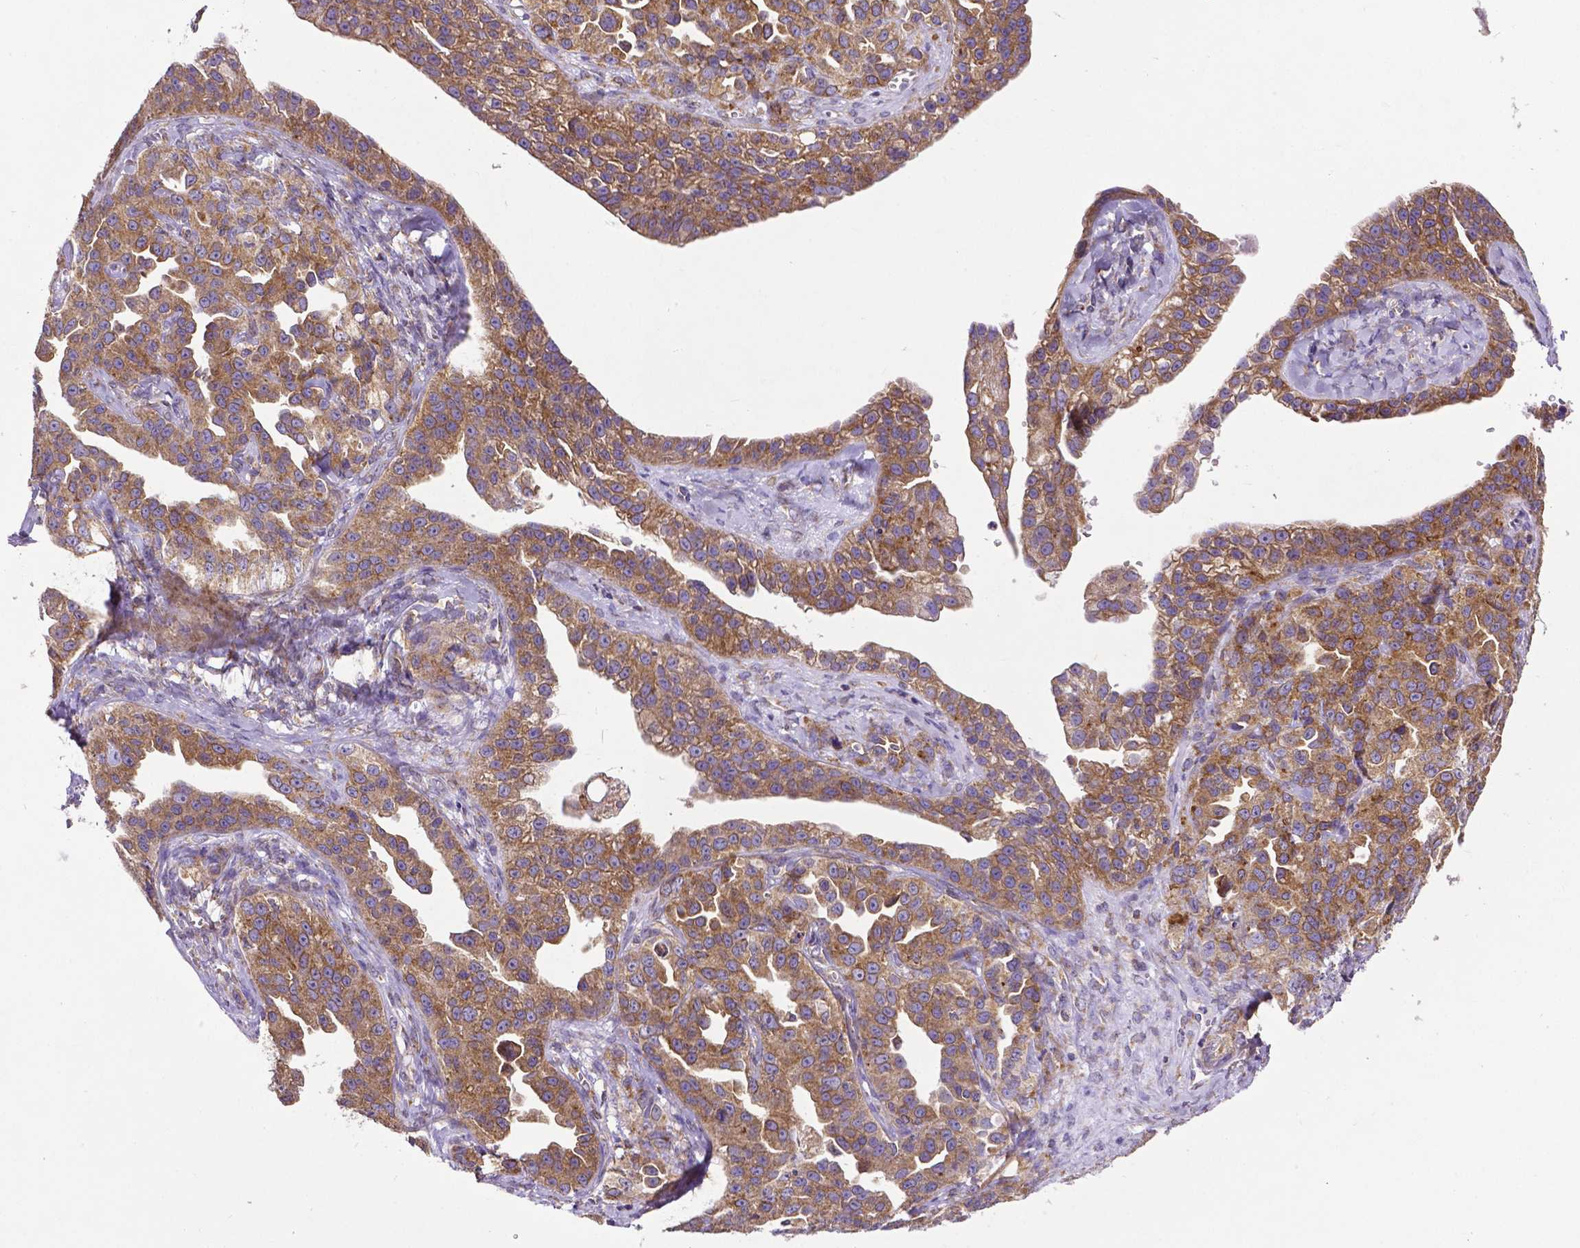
{"staining": {"intensity": "moderate", "quantity": ">75%", "location": "cytoplasmic/membranous"}, "tissue": "ovarian cancer", "cell_type": "Tumor cells", "image_type": "cancer", "snomed": [{"axis": "morphology", "description": "Cystadenocarcinoma, serous, NOS"}, {"axis": "topography", "description": "Ovary"}], "caption": "Tumor cells exhibit medium levels of moderate cytoplasmic/membranous positivity in about >75% of cells in human ovarian cancer.", "gene": "MTDH", "patient": {"sex": "female", "age": 75}}